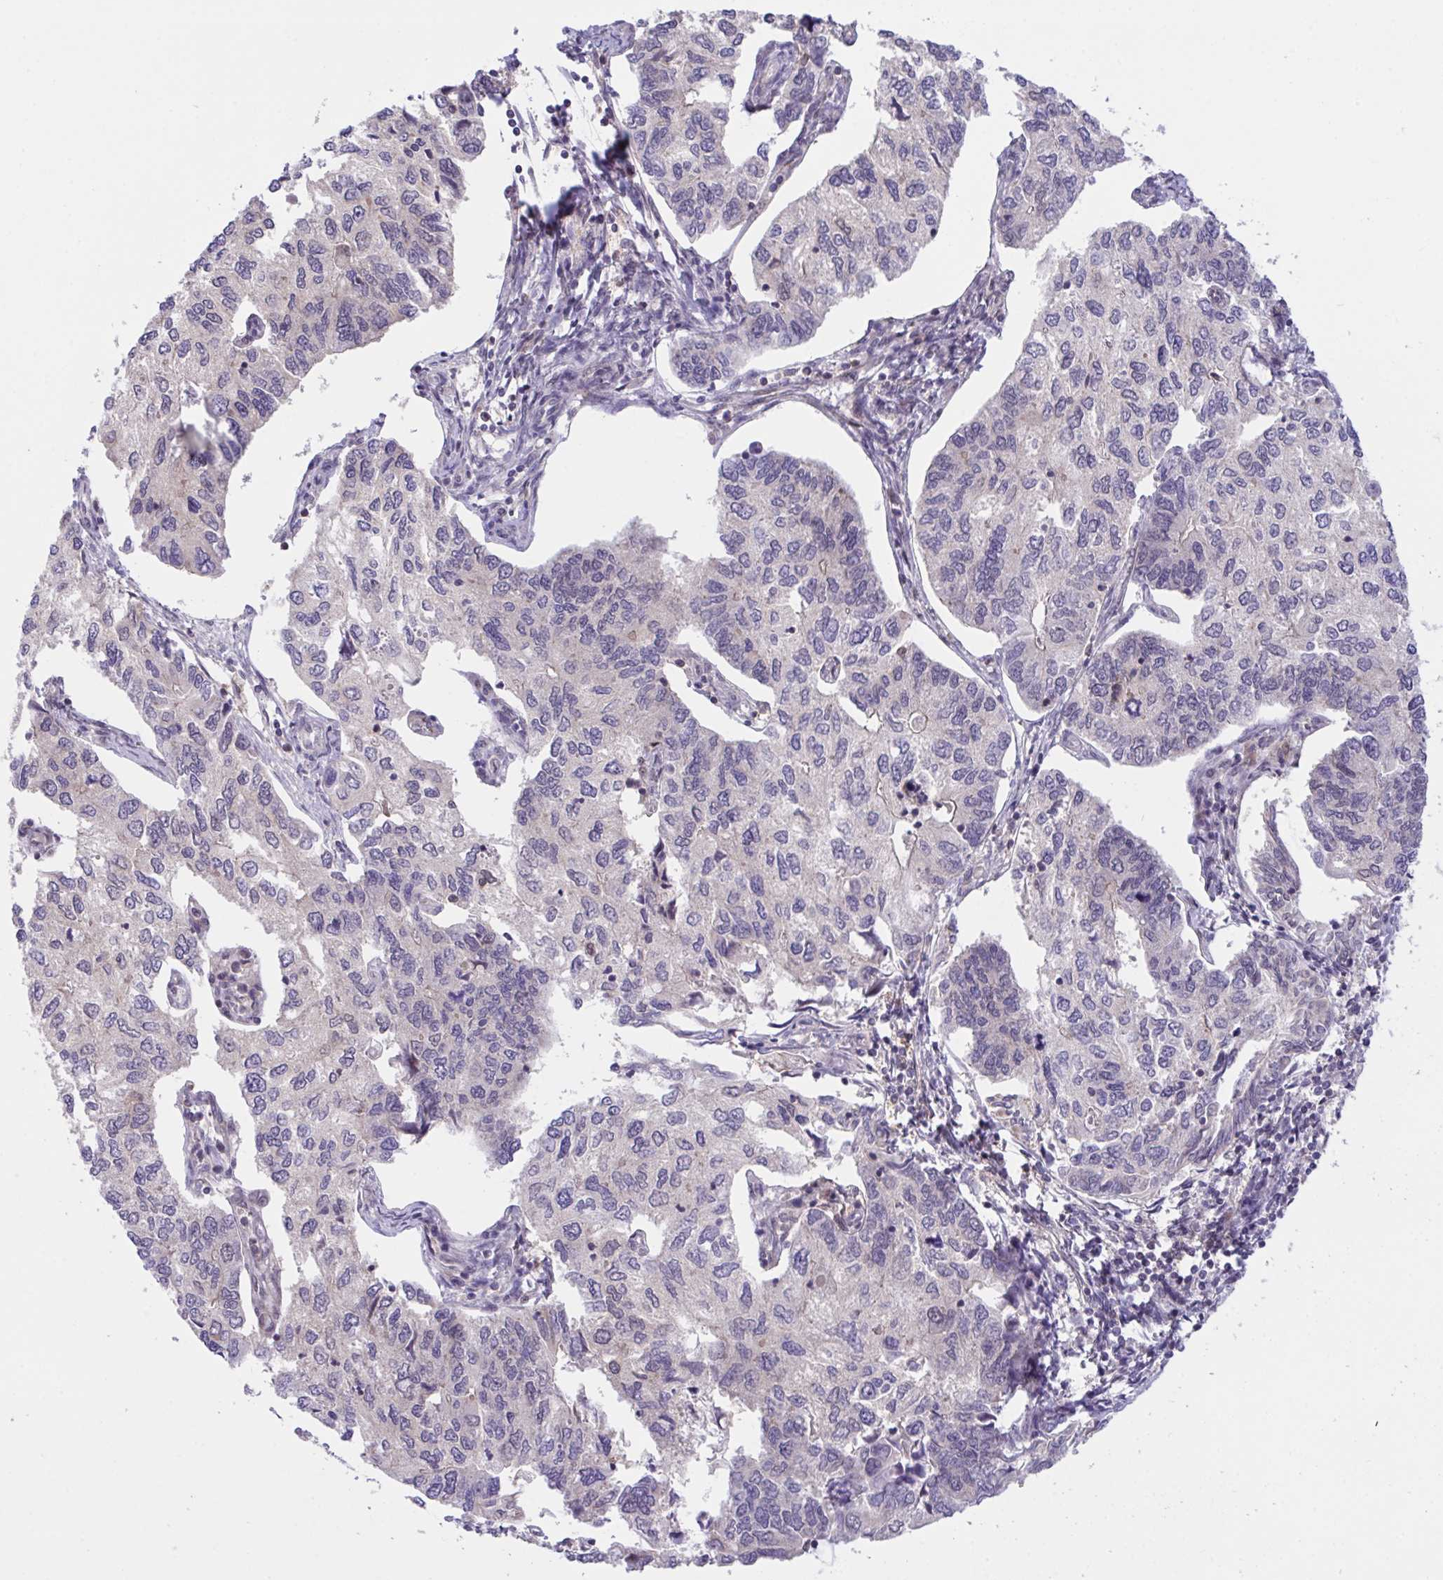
{"staining": {"intensity": "negative", "quantity": "none", "location": "none"}, "tissue": "endometrial cancer", "cell_type": "Tumor cells", "image_type": "cancer", "snomed": [{"axis": "morphology", "description": "Carcinoma, NOS"}, {"axis": "topography", "description": "Uterus"}], "caption": "Protein analysis of endometrial cancer (carcinoma) displays no significant staining in tumor cells.", "gene": "ZNF444", "patient": {"sex": "female", "age": 76}}